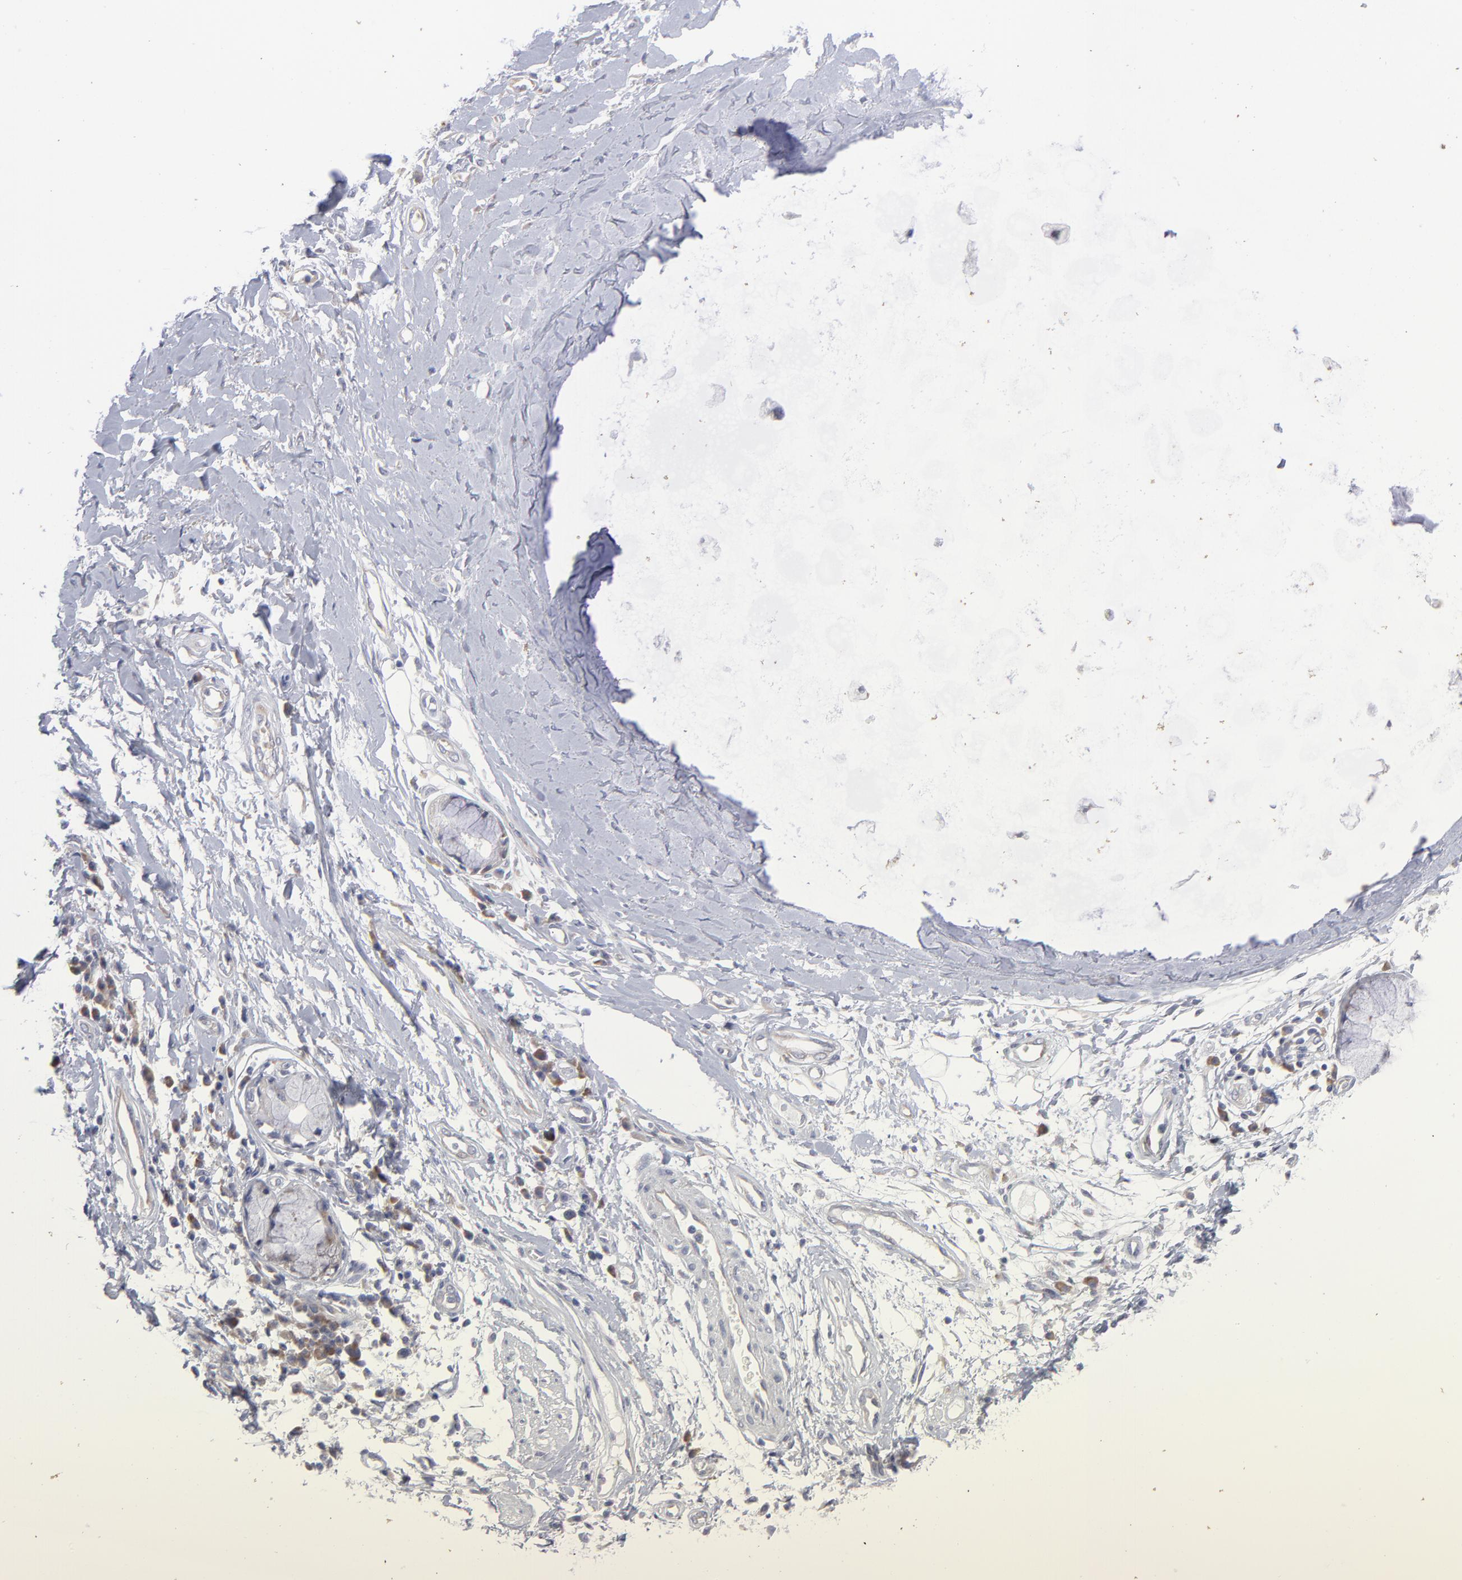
{"staining": {"intensity": "negative", "quantity": "none", "location": "none"}, "tissue": "adipose tissue", "cell_type": "Adipocytes", "image_type": "normal", "snomed": [{"axis": "morphology", "description": "Normal tissue, NOS"}, {"axis": "morphology", "description": "Adenocarcinoma, NOS"}, {"axis": "topography", "description": "Cartilage tissue"}, {"axis": "topography", "description": "Bronchus"}, {"axis": "topography", "description": "Lung"}], "caption": "An immunohistochemistry (IHC) image of benign adipose tissue is shown. There is no staining in adipocytes of adipose tissue. (Brightfield microscopy of DAB immunohistochemistry at high magnification).", "gene": "RPS24", "patient": {"sex": "female", "age": 67}}